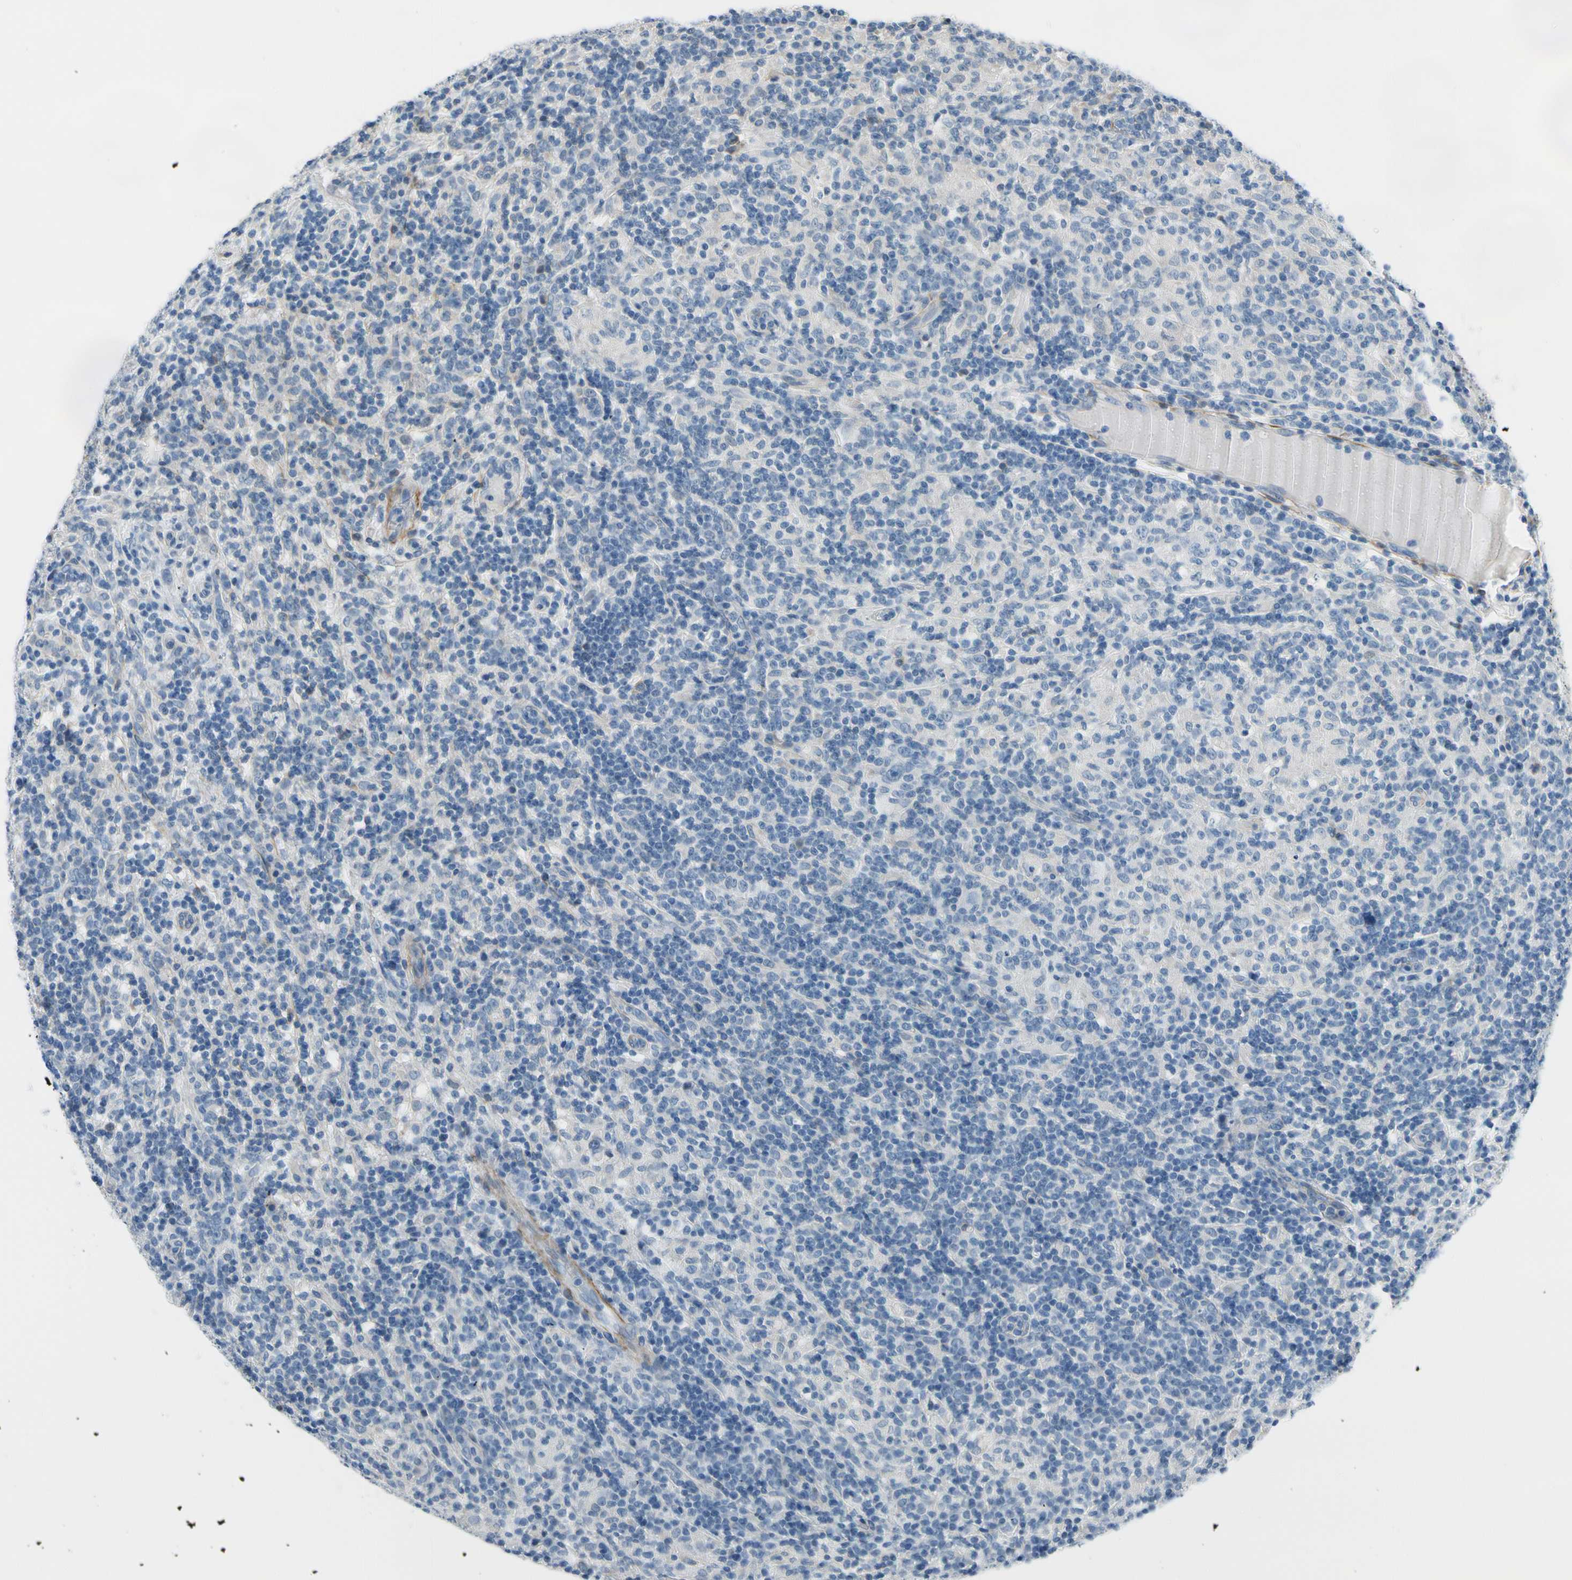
{"staining": {"intensity": "negative", "quantity": "none", "location": "none"}, "tissue": "lymphoma", "cell_type": "Tumor cells", "image_type": "cancer", "snomed": [{"axis": "morphology", "description": "Hodgkin's disease, NOS"}, {"axis": "topography", "description": "Lymph node"}], "caption": "Immunohistochemistry of human Hodgkin's disease demonstrates no positivity in tumor cells.", "gene": "FCER2", "patient": {"sex": "male", "age": 70}}